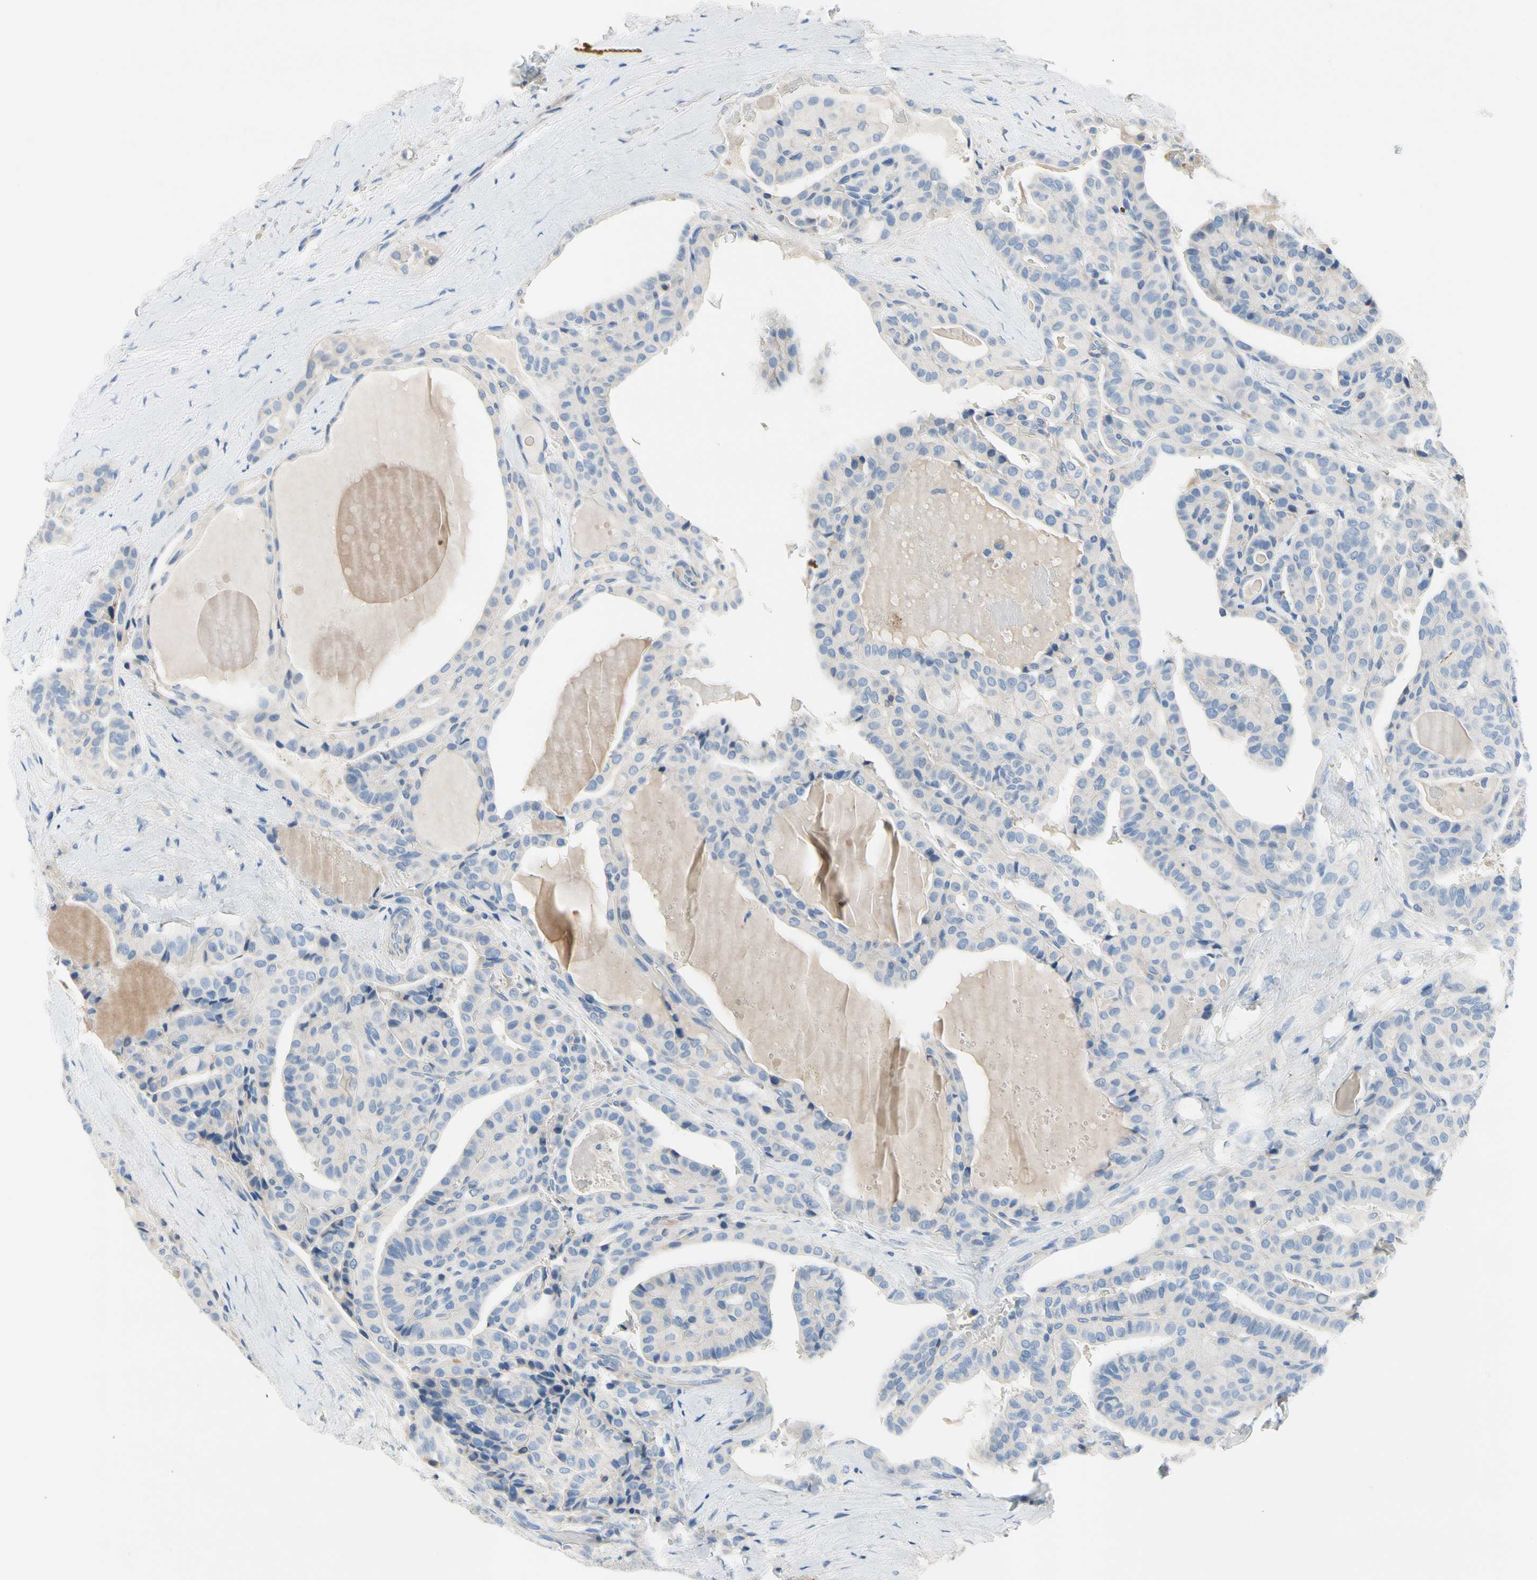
{"staining": {"intensity": "negative", "quantity": "none", "location": "none"}, "tissue": "thyroid cancer", "cell_type": "Tumor cells", "image_type": "cancer", "snomed": [{"axis": "morphology", "description": "Papillary adenocarcinoma, NOS"}, {"axis": "topography", "description": "Thyroid gland"}], "caption": "IHC photomicrograph of human thyroid papillary adenocarcinoma stained for a protein (brown), which demonstrates no staining in tumor cells. The staining was performed using DAB to visualize the protein expression in brown, while the nuclei were stained in blue with hematoxylin (Magnification: 20x).", "gene": "CA14", "patient": {"sex": "male", "age": 77}}